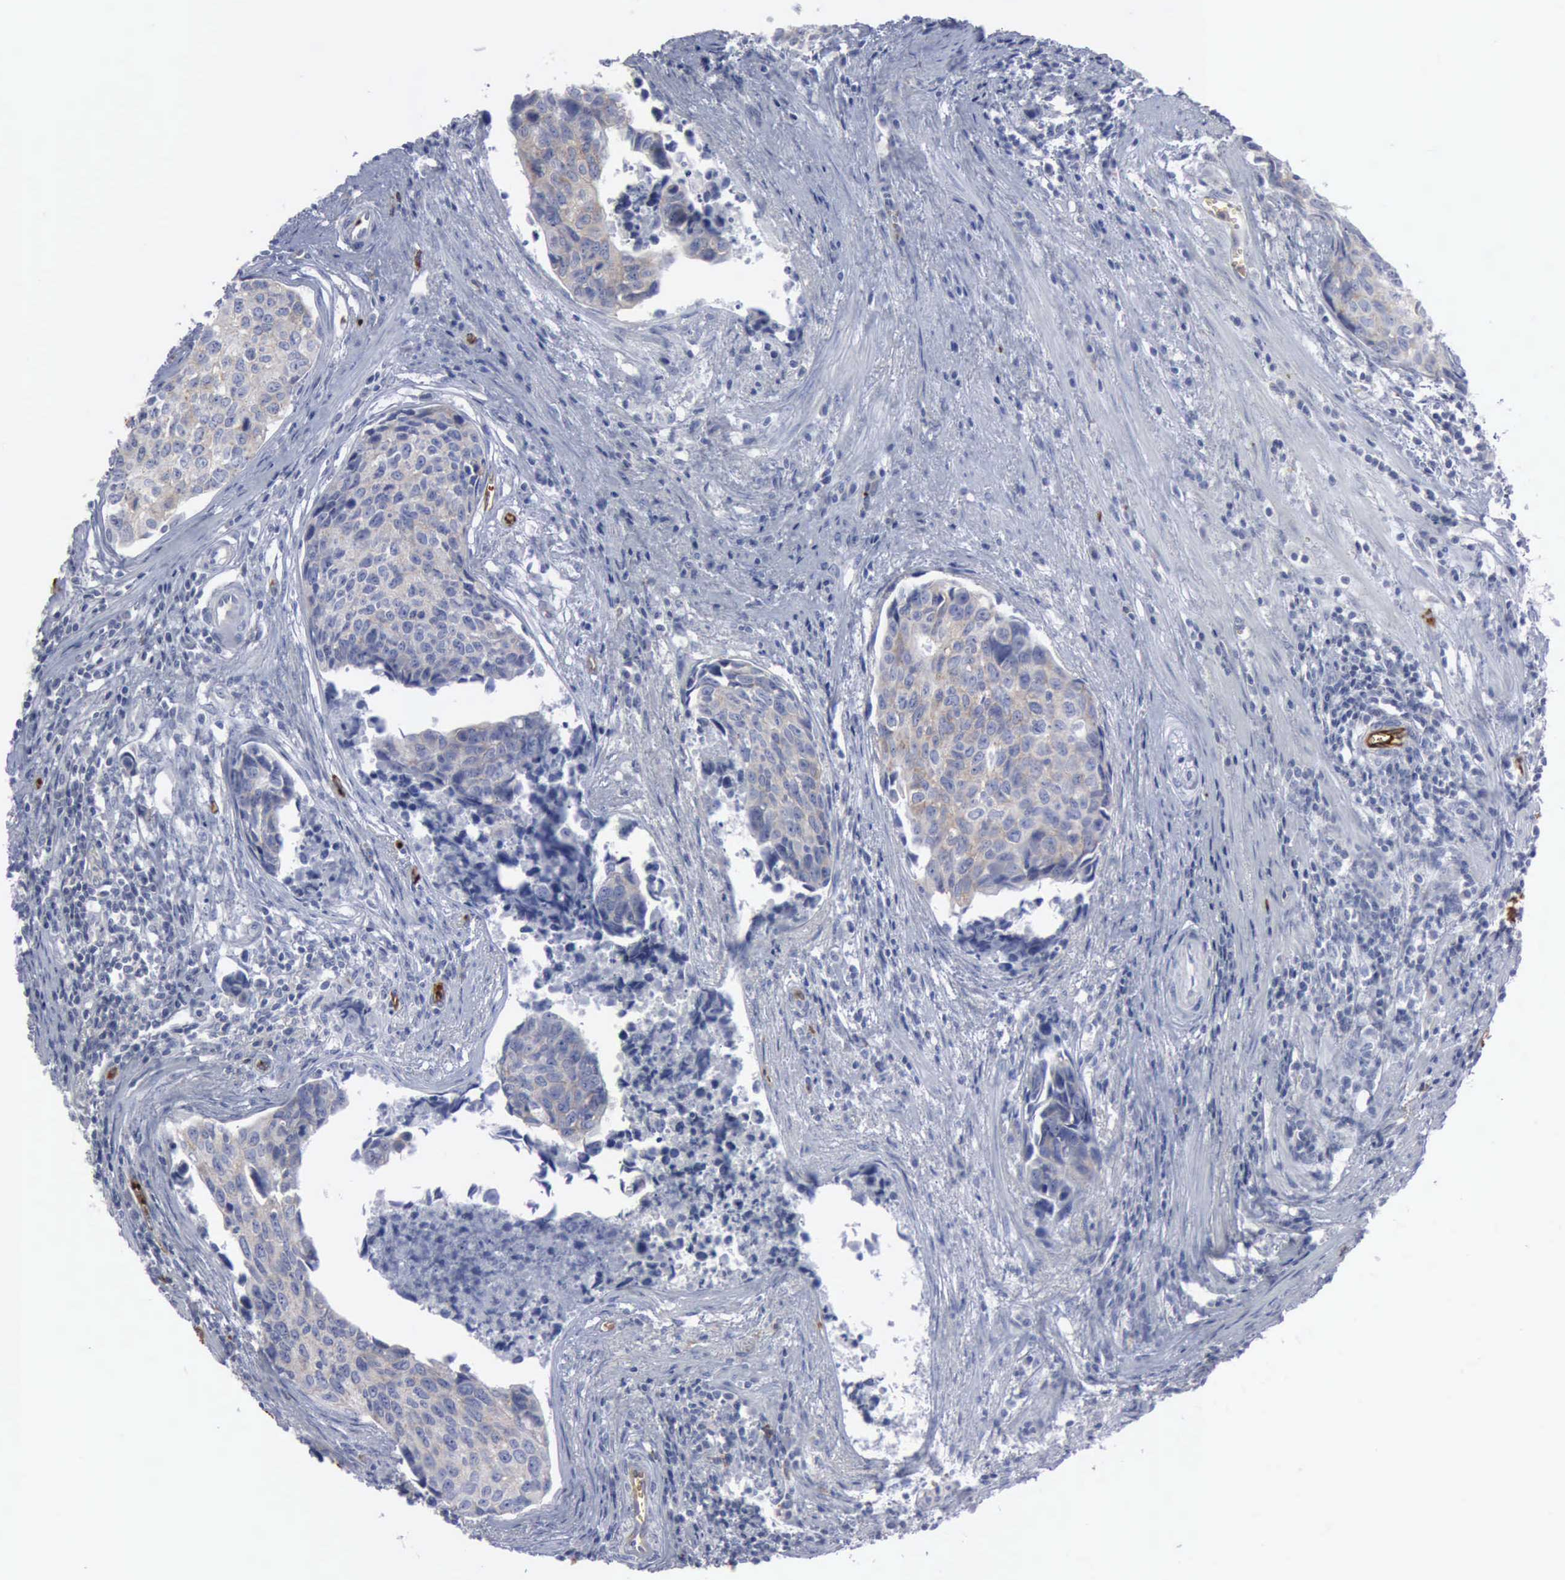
{"staining": {"intensity": "weak", "quantity": "25%-75%", "location": "cytoplasmic/membranous"}, "tissue": "urothelial cancer", "cell_type": "Tumor cells", "image_type": "cancer", "snomed": [{"axis": "morphology", "description": "Urothelial carcinoma, High grade"}, {"axis": "topography", "description": "Urinary bladder"}], "caption": "Immunohistochemistry (DAB) staining of high-grade urothelial carcinoma reveals weak cytoplasmic/membranous protein positivity in approximately 25%-75% of tumor cells.", "gene": "TGFB1", "patient": {"sex": "male", "age": 81}}